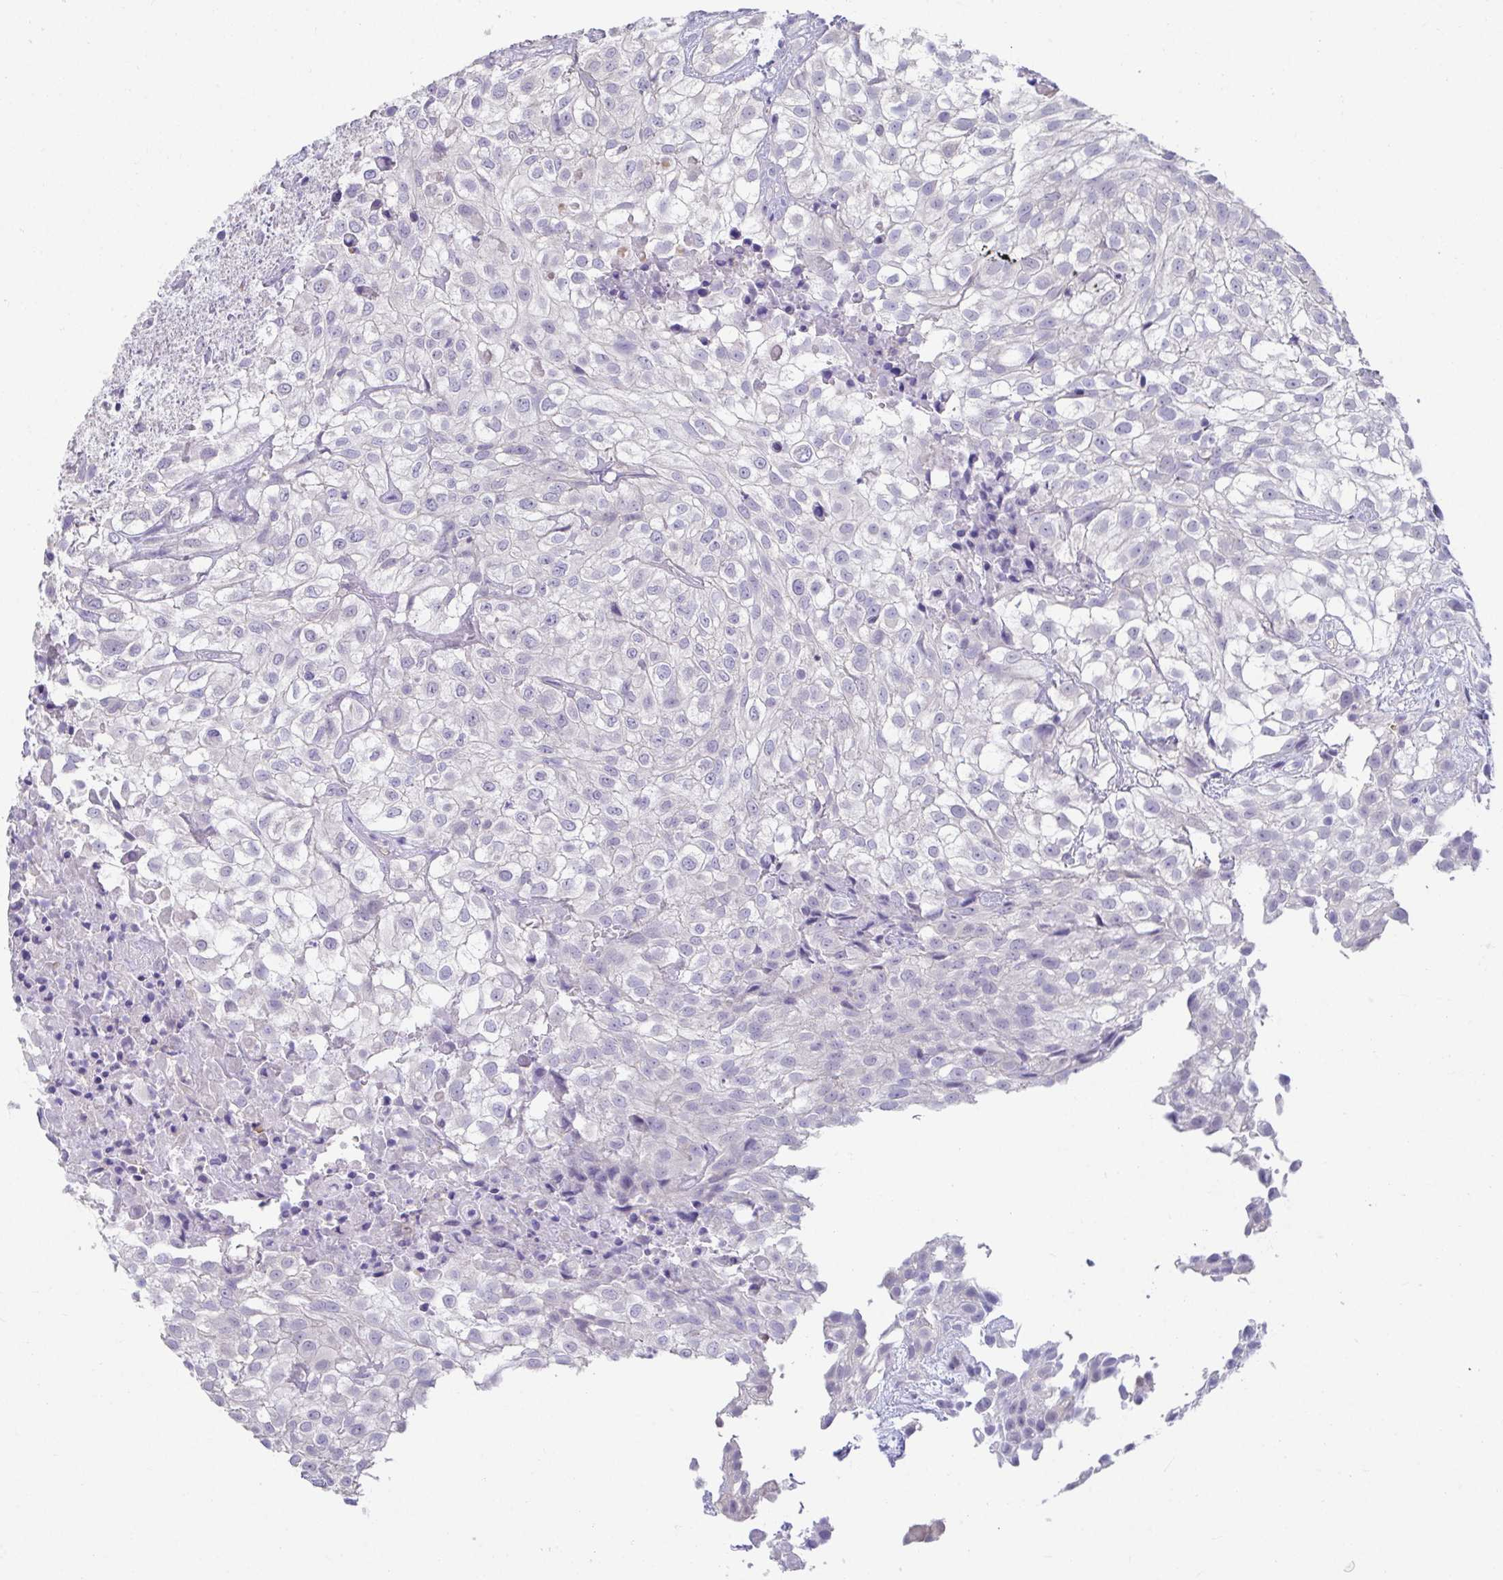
{"staining": {"intensity": "negative", "quantity": "none", "location": "none"}, "tissue": "urothelial cancer", "cell_type": "Tumor cells", "image_type": "cancer", "snomed": [{"axis": "morphology", "description": "Urothelial carcinoma, High grade"}, {"axis": "topography", "description": "Urinary bladder"}], "caption": "Protein analysis of urothelial cancer reveals no significant positivity in tumor cells. (DAB immunohistochemistry with hematoxylin counter stain).", "gene": "CXCR1", "patient": {"sex": "male", "age": 56}}